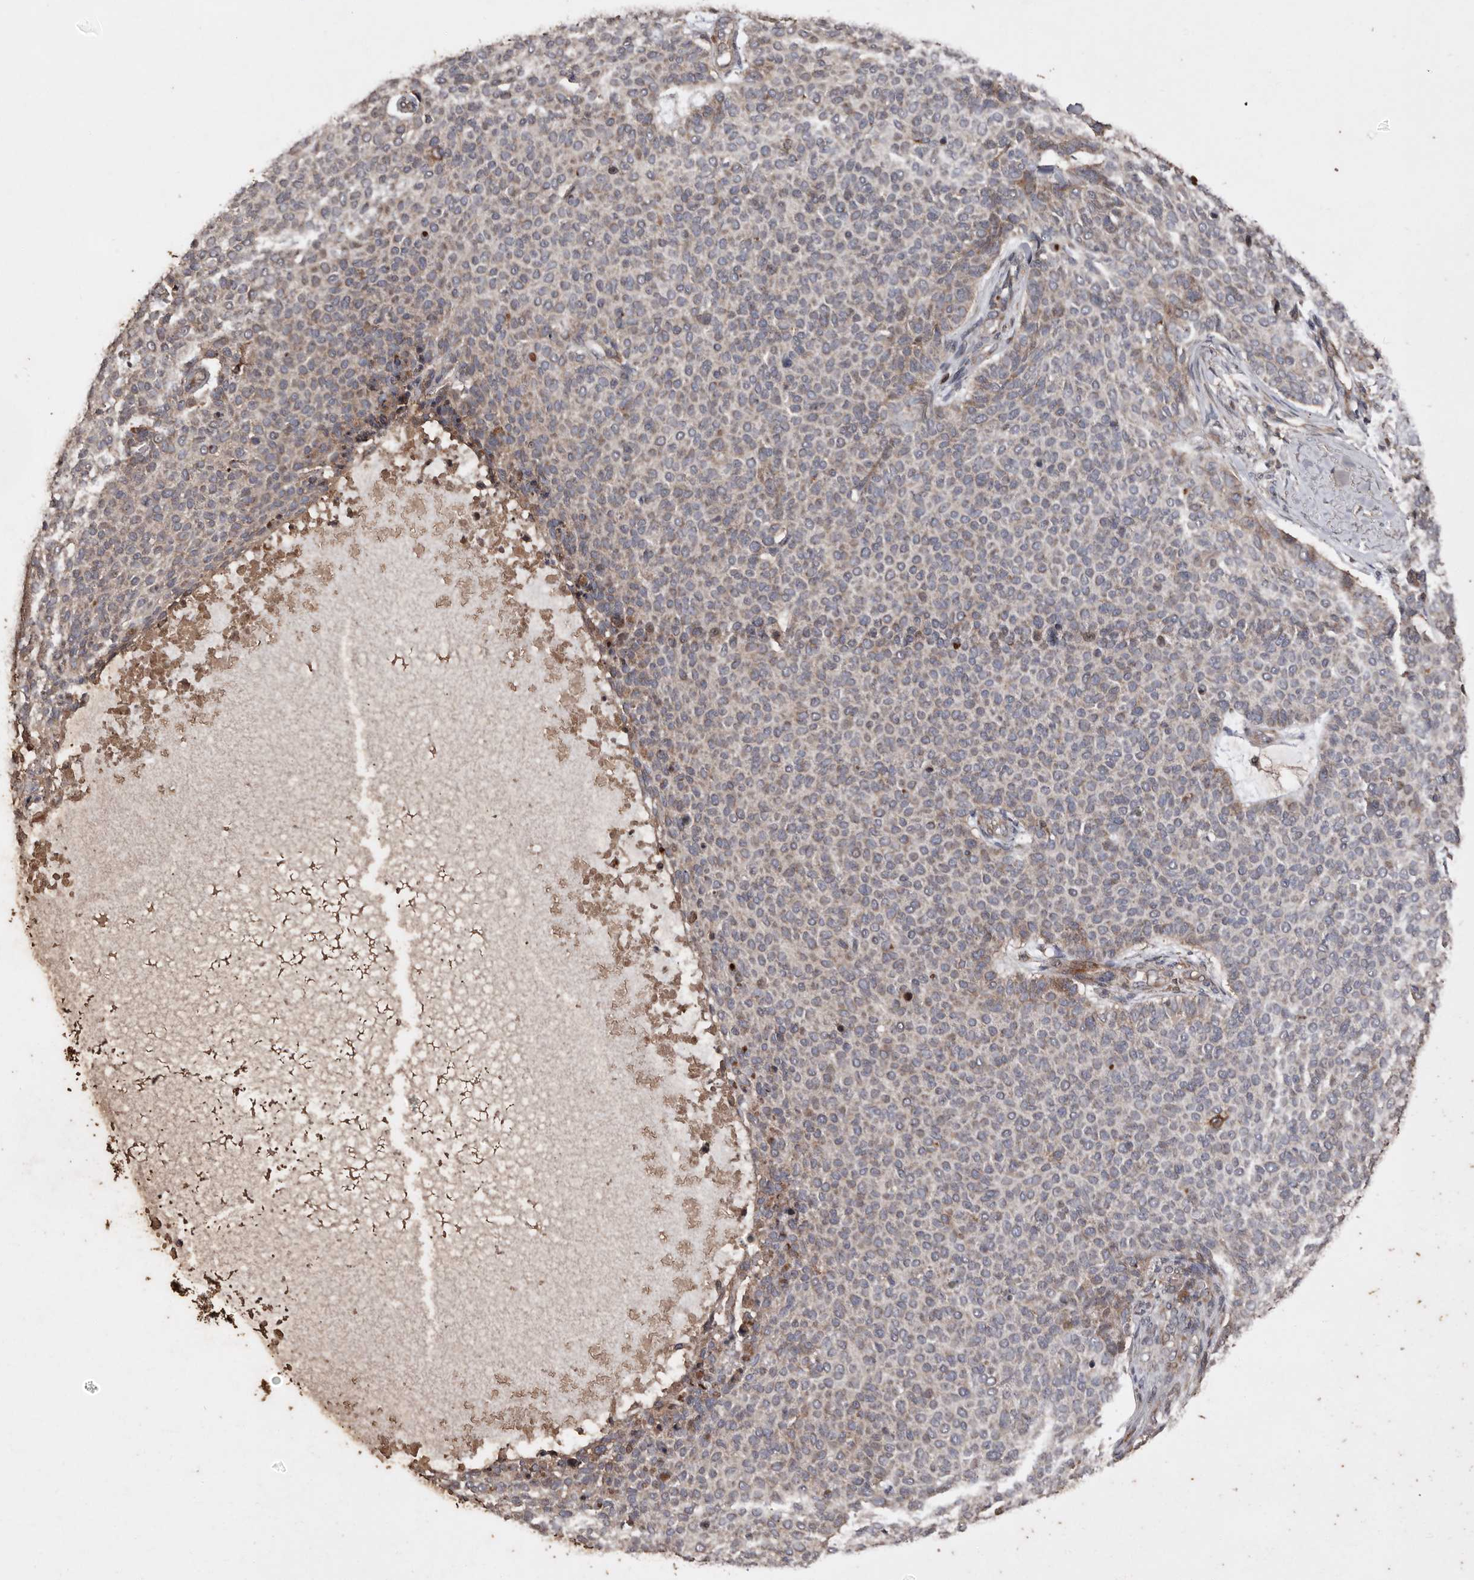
{"staining": {"intensity": "moderate", "quantity": "<25%", "location": "cytoplasmic/membranous"}, "tissue": "skin cancer", "cell_type": "Tumor cells", "image_type": "cancer", "snomed": [{"axis": "morphology", "description": "Normal tissue, NOS"}, {"axis": "morphology", "description": "Basal cell carcinoma"}, {"axis": "topography", "description": "Skin"}], "caption": "A micrograph showing moderate cytoplasmic/membranous staining in approximately <25% of tumor cells in skin basal cell carcinoma, as visualized by brown immunohistochemical staining.", "gene": "RANBP17", "patient": {"sex": "male", "age": 50}}